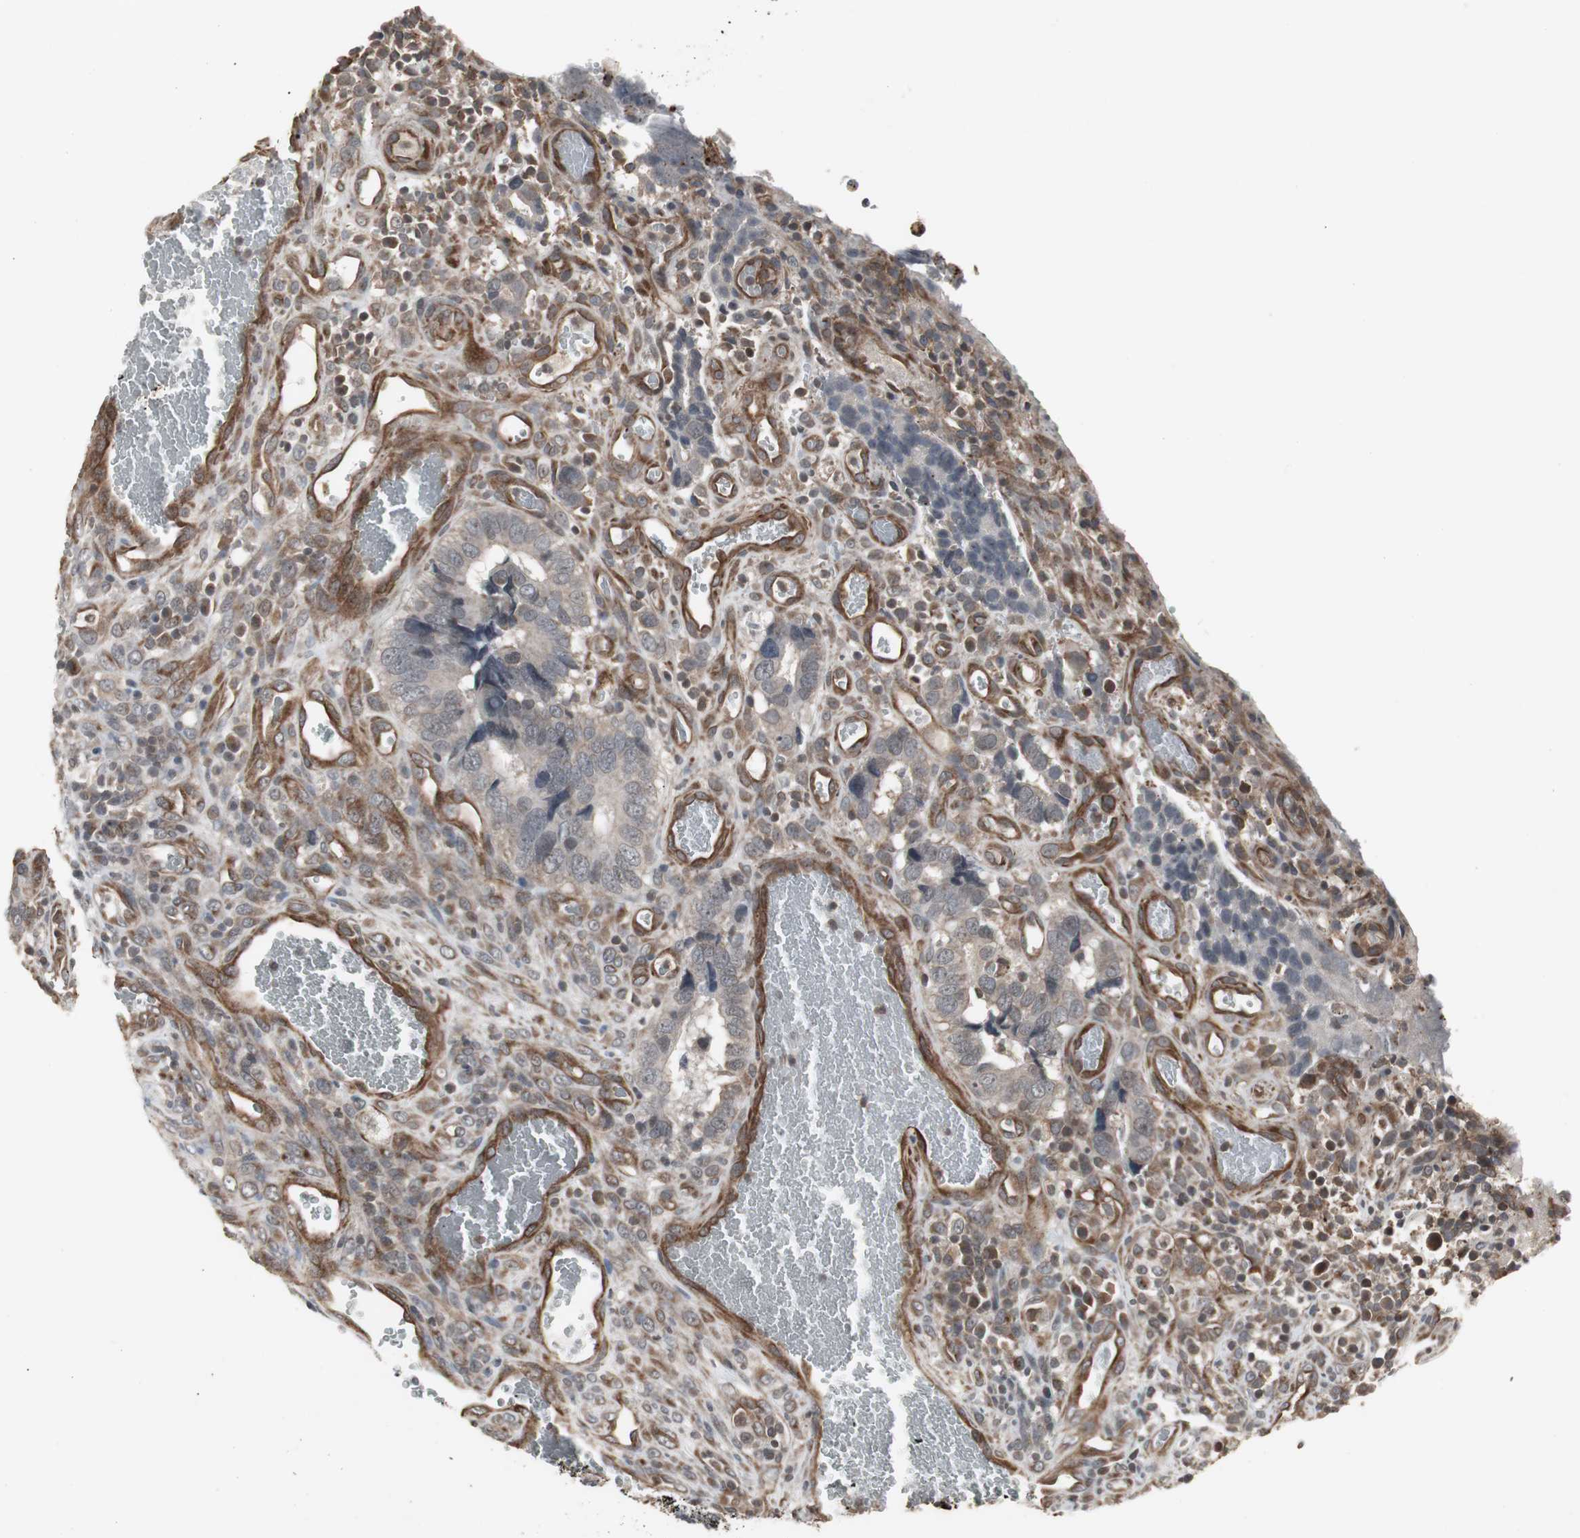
{"staining": {"intensity": "weak", "quantity": ">75%", "location": "cytoplasmic/membranous"}, "tissue": "colorectal cancer", "cell_type": "Tumor cells", "image_type": "cancer", "snomed": [{"axis": "morphology", "description": "Adenocarcinoma, NOS"}, {"axis": "topography", "description": "Colon"}], "caption": "Immunohistochemical staining of colorectal cancer (adenocarcinoma) shows weak cytoplasmic/membranous protein staining in about >75% of tumor cells.", "gene": "ATP2B2", "patient": {"sex": "male", "age": 72}}